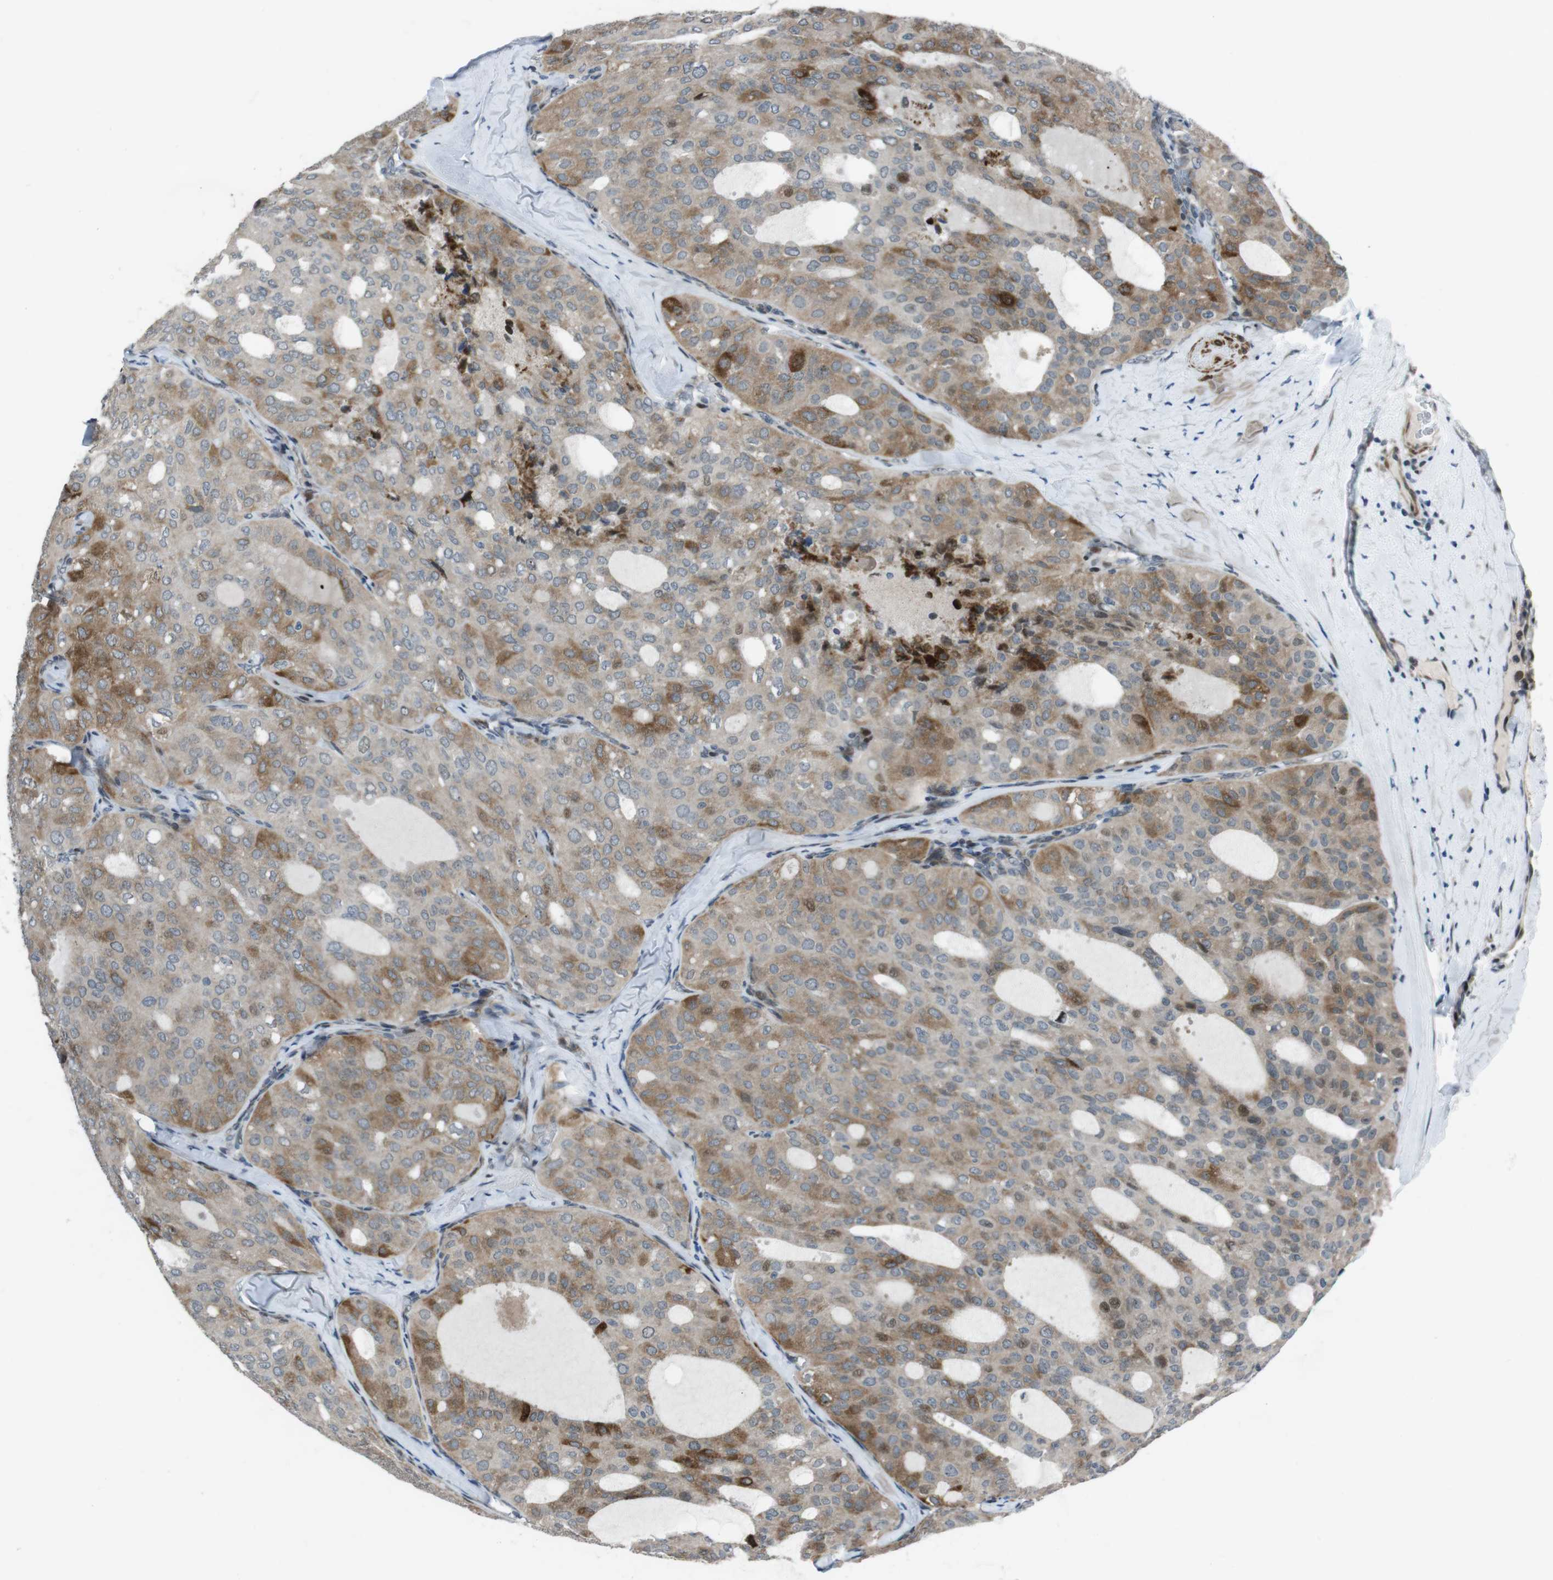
{"staining": {"intensity": "moderate", "quantity": "25%-75%", "location": "cytoplasmic/membranous,nuclear"}, "tissue": "thyroid cancer", "cell_type": "Tumor cells", "image_type": "cancer", "snomed": [{"axis": "morphology", "description": "Follicular adenoma carcinoma, NOS"}, {"axis": "topography", "description": "Thyroid gland"}], "caption": "Protein expression analysis of human thyroid follicular adenoma carcinoma reveals moderate cytoplasmic/membranous and nuclear staining in approximately 25%-75% of tumor cells. (Stains: DAB in brown, nuclei in blue, Microscopy: brightfield microscopy at high magnification).", "gene": "PBRM1", "patient": {"sex": "male", "age": 75}}